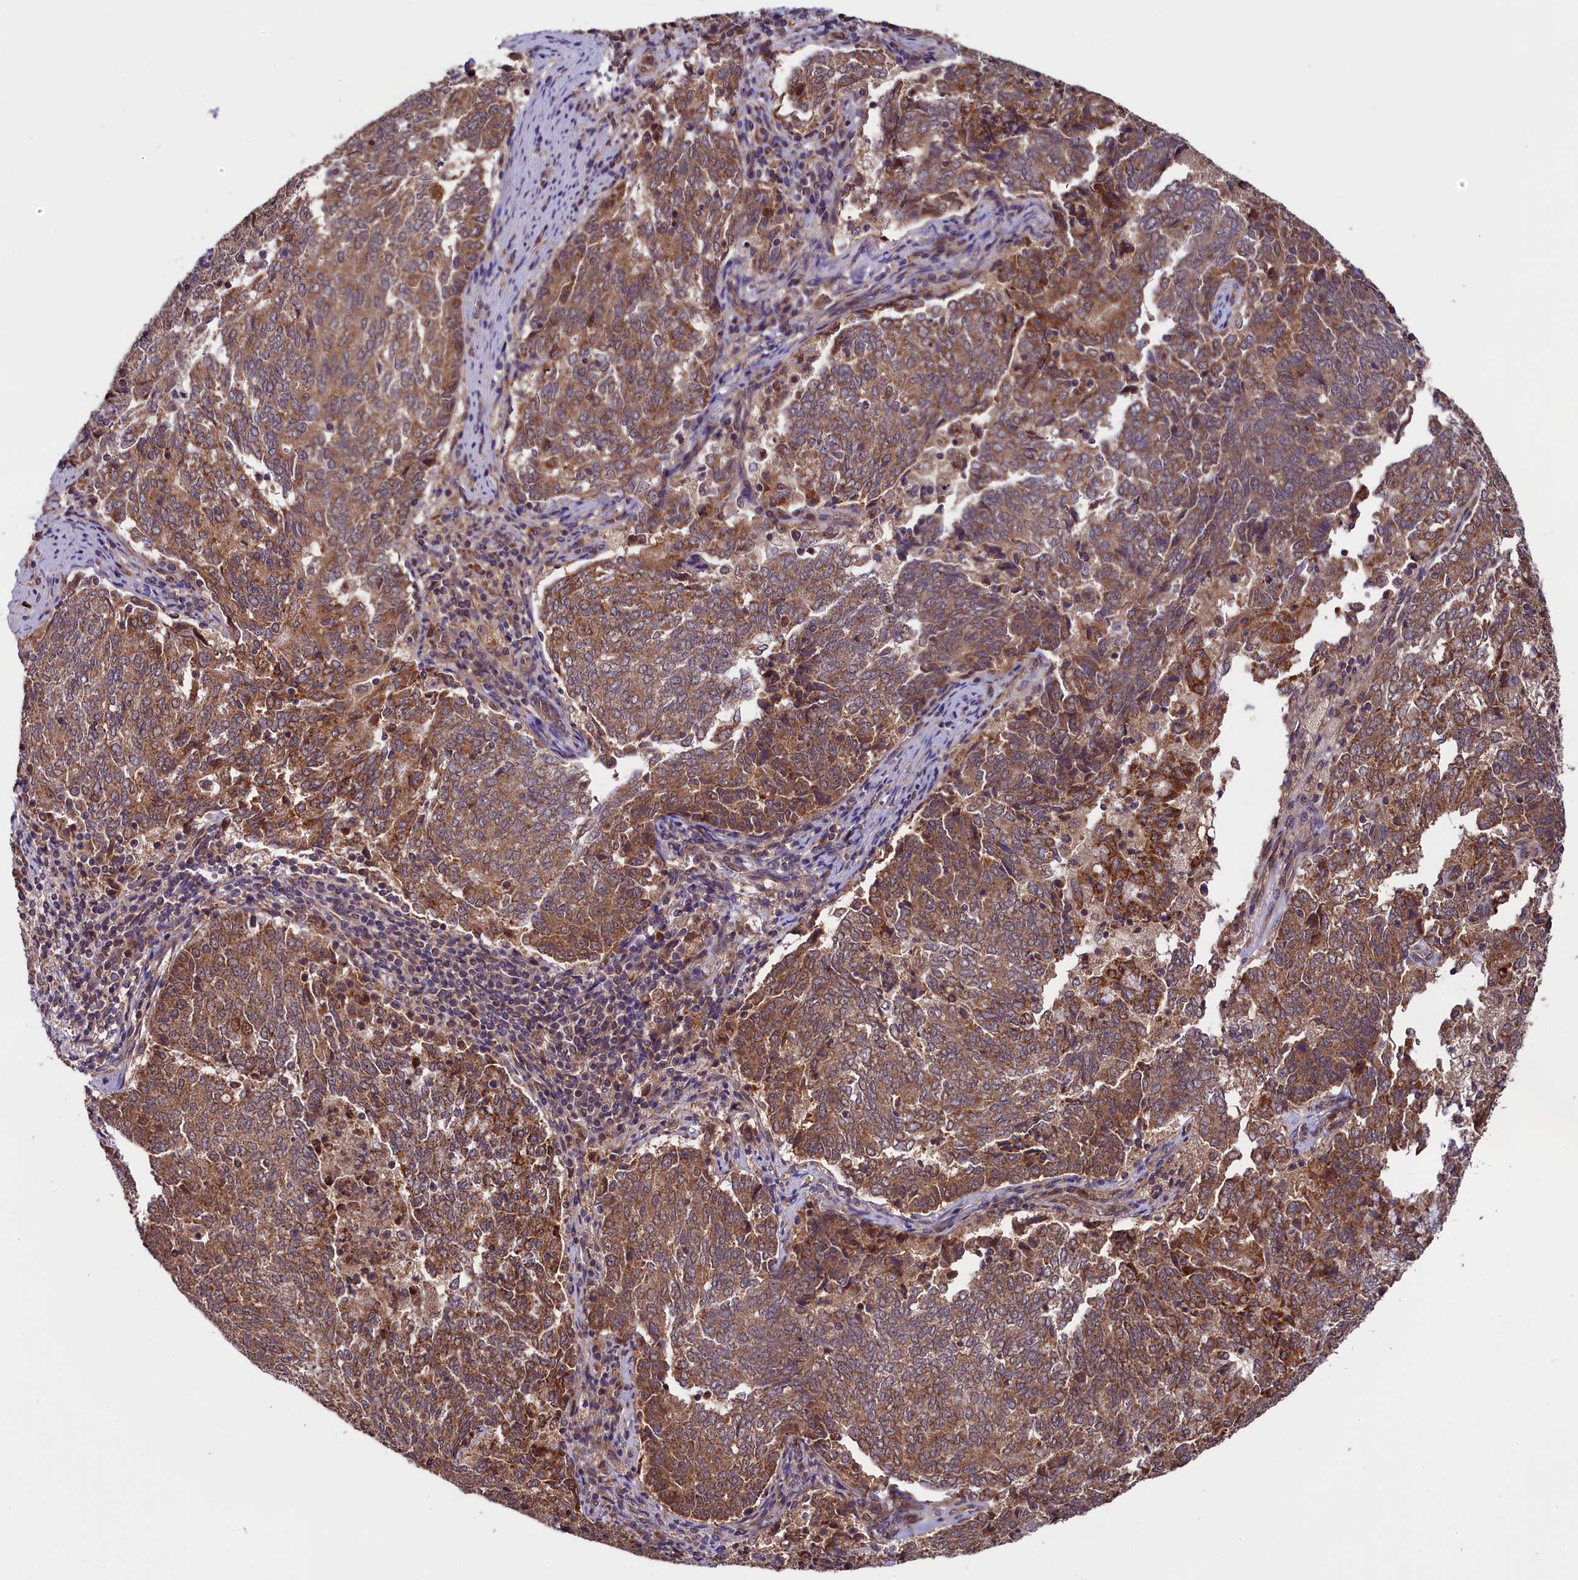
{"staining": {"intensity": "moderate", "quantity": ">75%", "location": "cytoplasmic/membranous"}, "tissue": "endometrial cancer", "cell_type": "Tumor cells", "image_type": "cancer", "snomed": [{"axis": "morphology", "description": "Adenocarcinoma, NOS"}, {"axis": "topography", "description": "Endometrium"}], "caption": "Brown immunohistochemical staining in endometrial adenocarcinoma exhibits moderate cytoplasmic/membranous expression in approximately >75% of tumor cells.", "gene": "DOHH", "patient": {"sex": "female", "age": 80}}